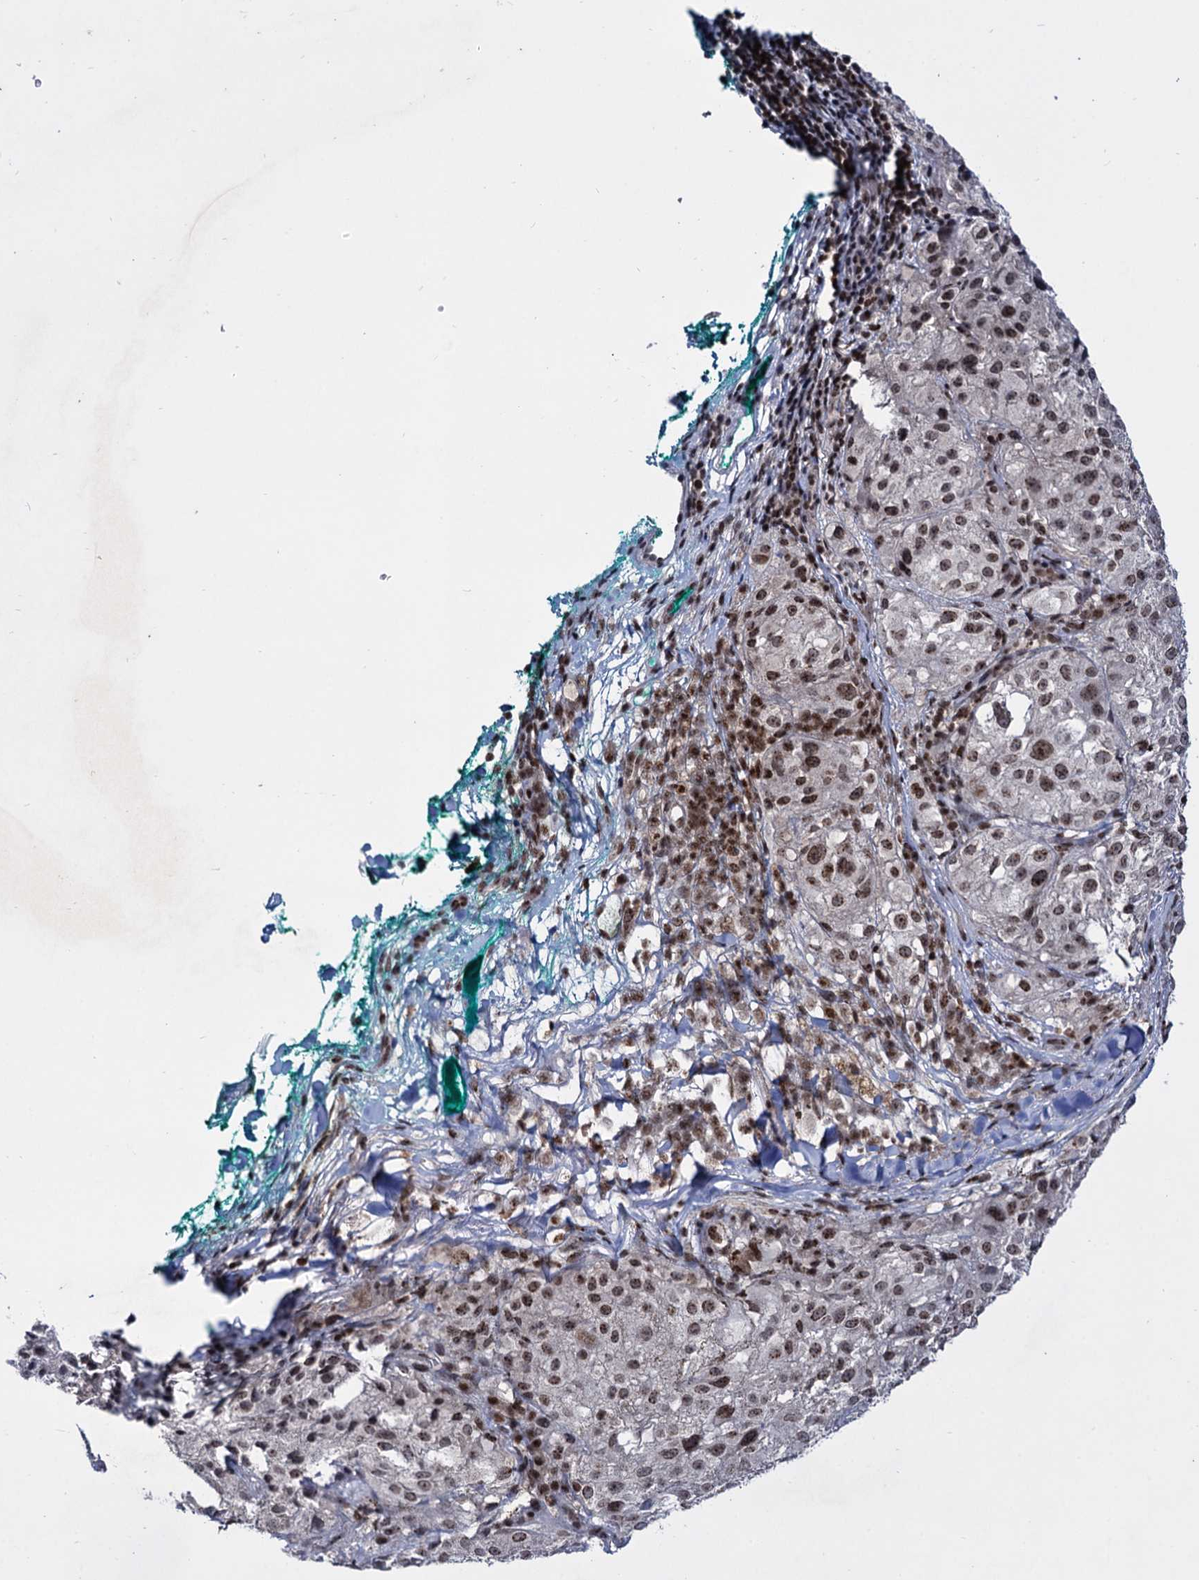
{"staining": {"intensity": "moderate", "quantity": "25%-75%", "location": "nuclear"}, "tissue": "melanoma", "cell_type": "Tumor cells", "image_type": "cancer", "snomed": [{"axis": "morphology", "description": "Necrosis, NOS"}, {"axis": "morphology", "description": "Malignant melanoma, NOS"}, {"axis": "topography", "description": "Skin"}], "caption": "Immunohistochemistry (IHC) micrograph of neoplastic tissue: malignant melanoma stained using IHC shows medium levels of moderate protein expression localized specifically in the nuclear of tumor cells, appearing as a nuclear brown color.", "gene": "SMCHD1", "patient": {"sex": "female", "age": 87}}